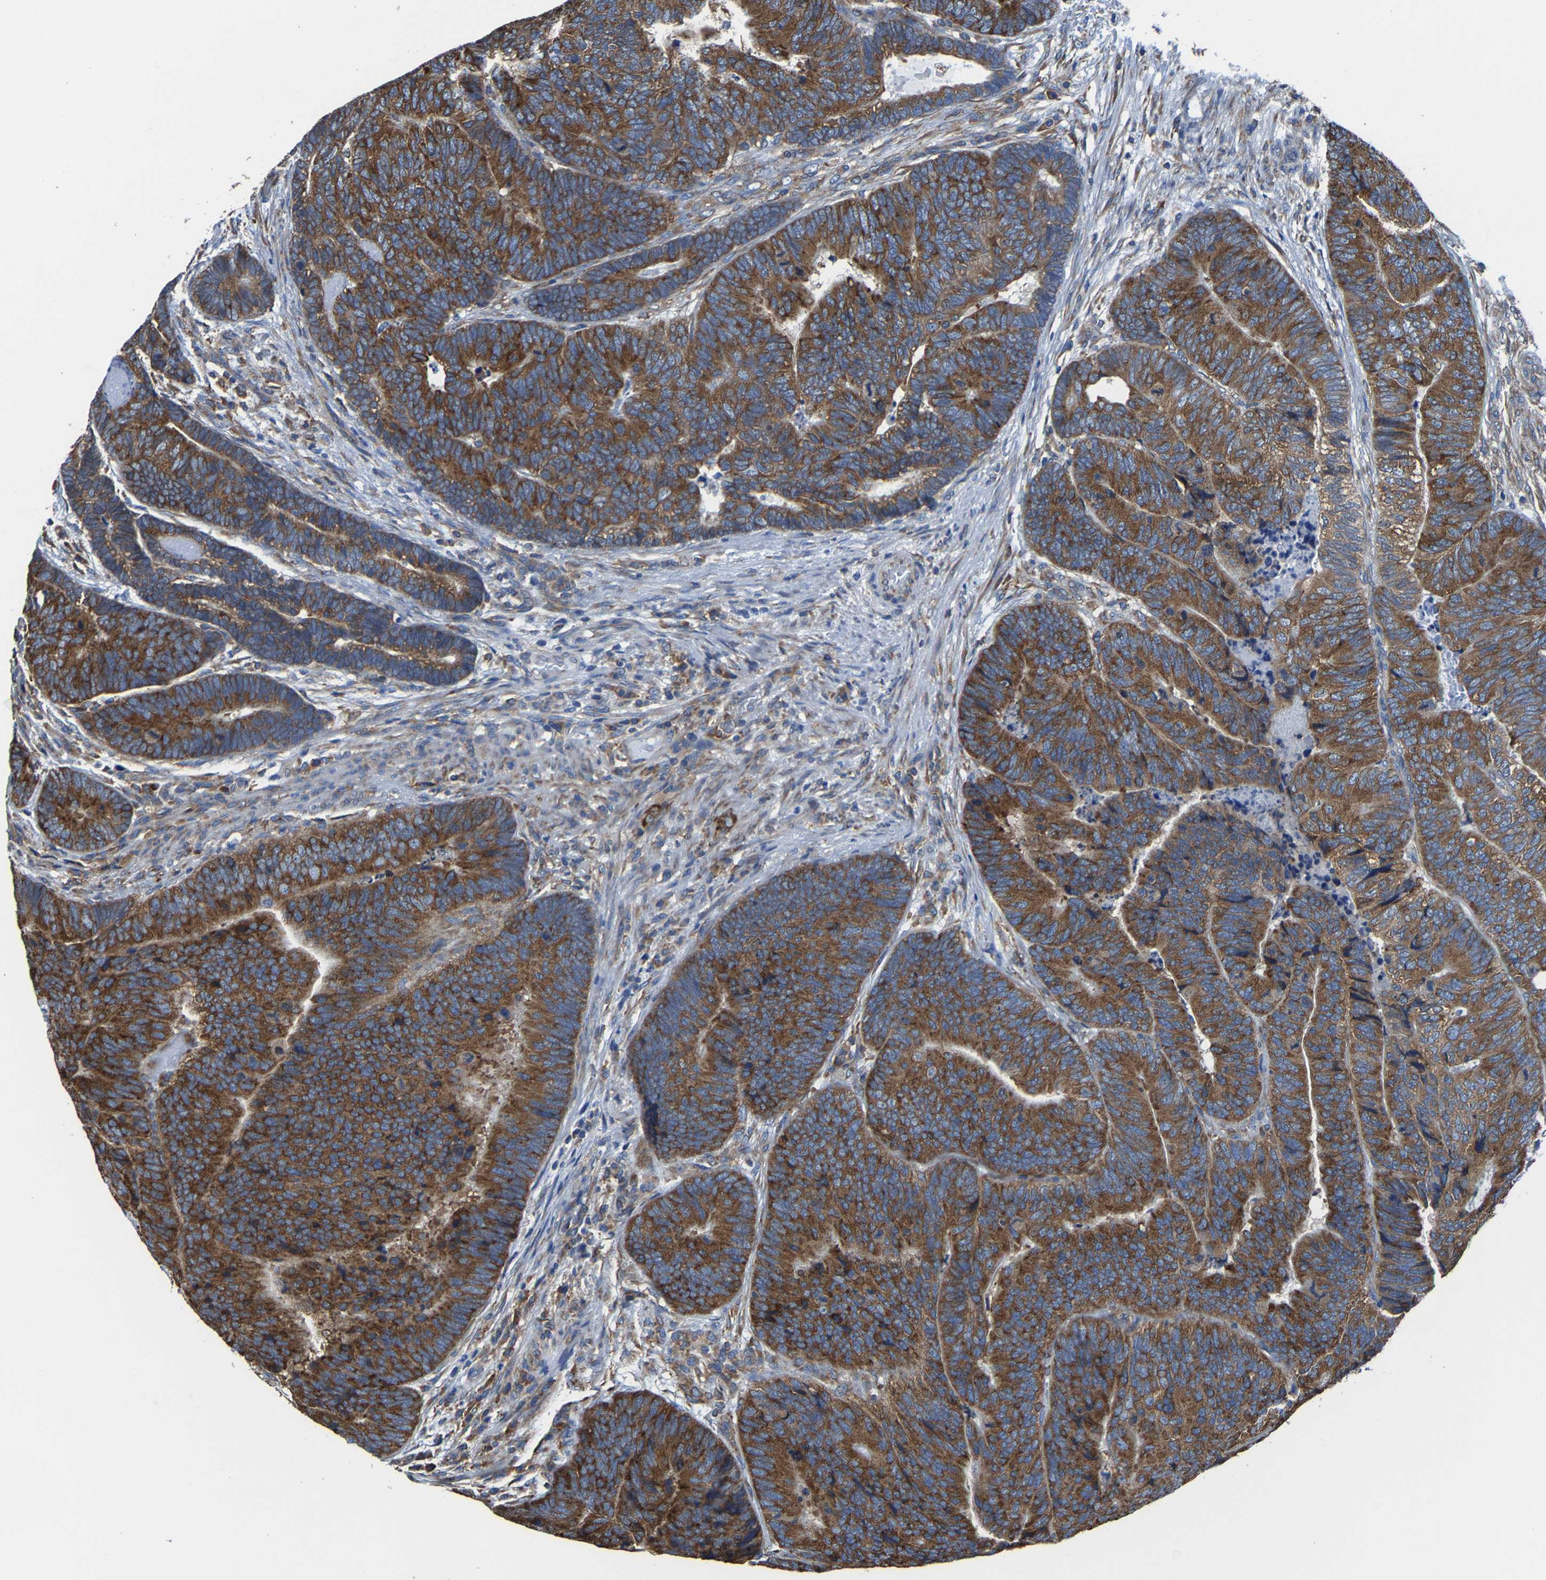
{"staining": {"intensity": "strong", "quantity": ">75%", "location": "cytoplasmic/membranous"}, "tissue": "colorectal cancer", "cell_type": "Tumor cells", "image_type": "cancer", "snomed": [{"axis": "morphology", "description": "Adenocarcinoma, NOS"}, {"axis": "topography", "description": "Colon"}], "caption": "Immunohistochemical staining of human colorectal cancer demonstrates high levels of strong cytoplasmic/membranous protein staining in about >75% of tumor cells.", "gene": "G3BP2", "patient": {"sex": "female", "age": 67}}